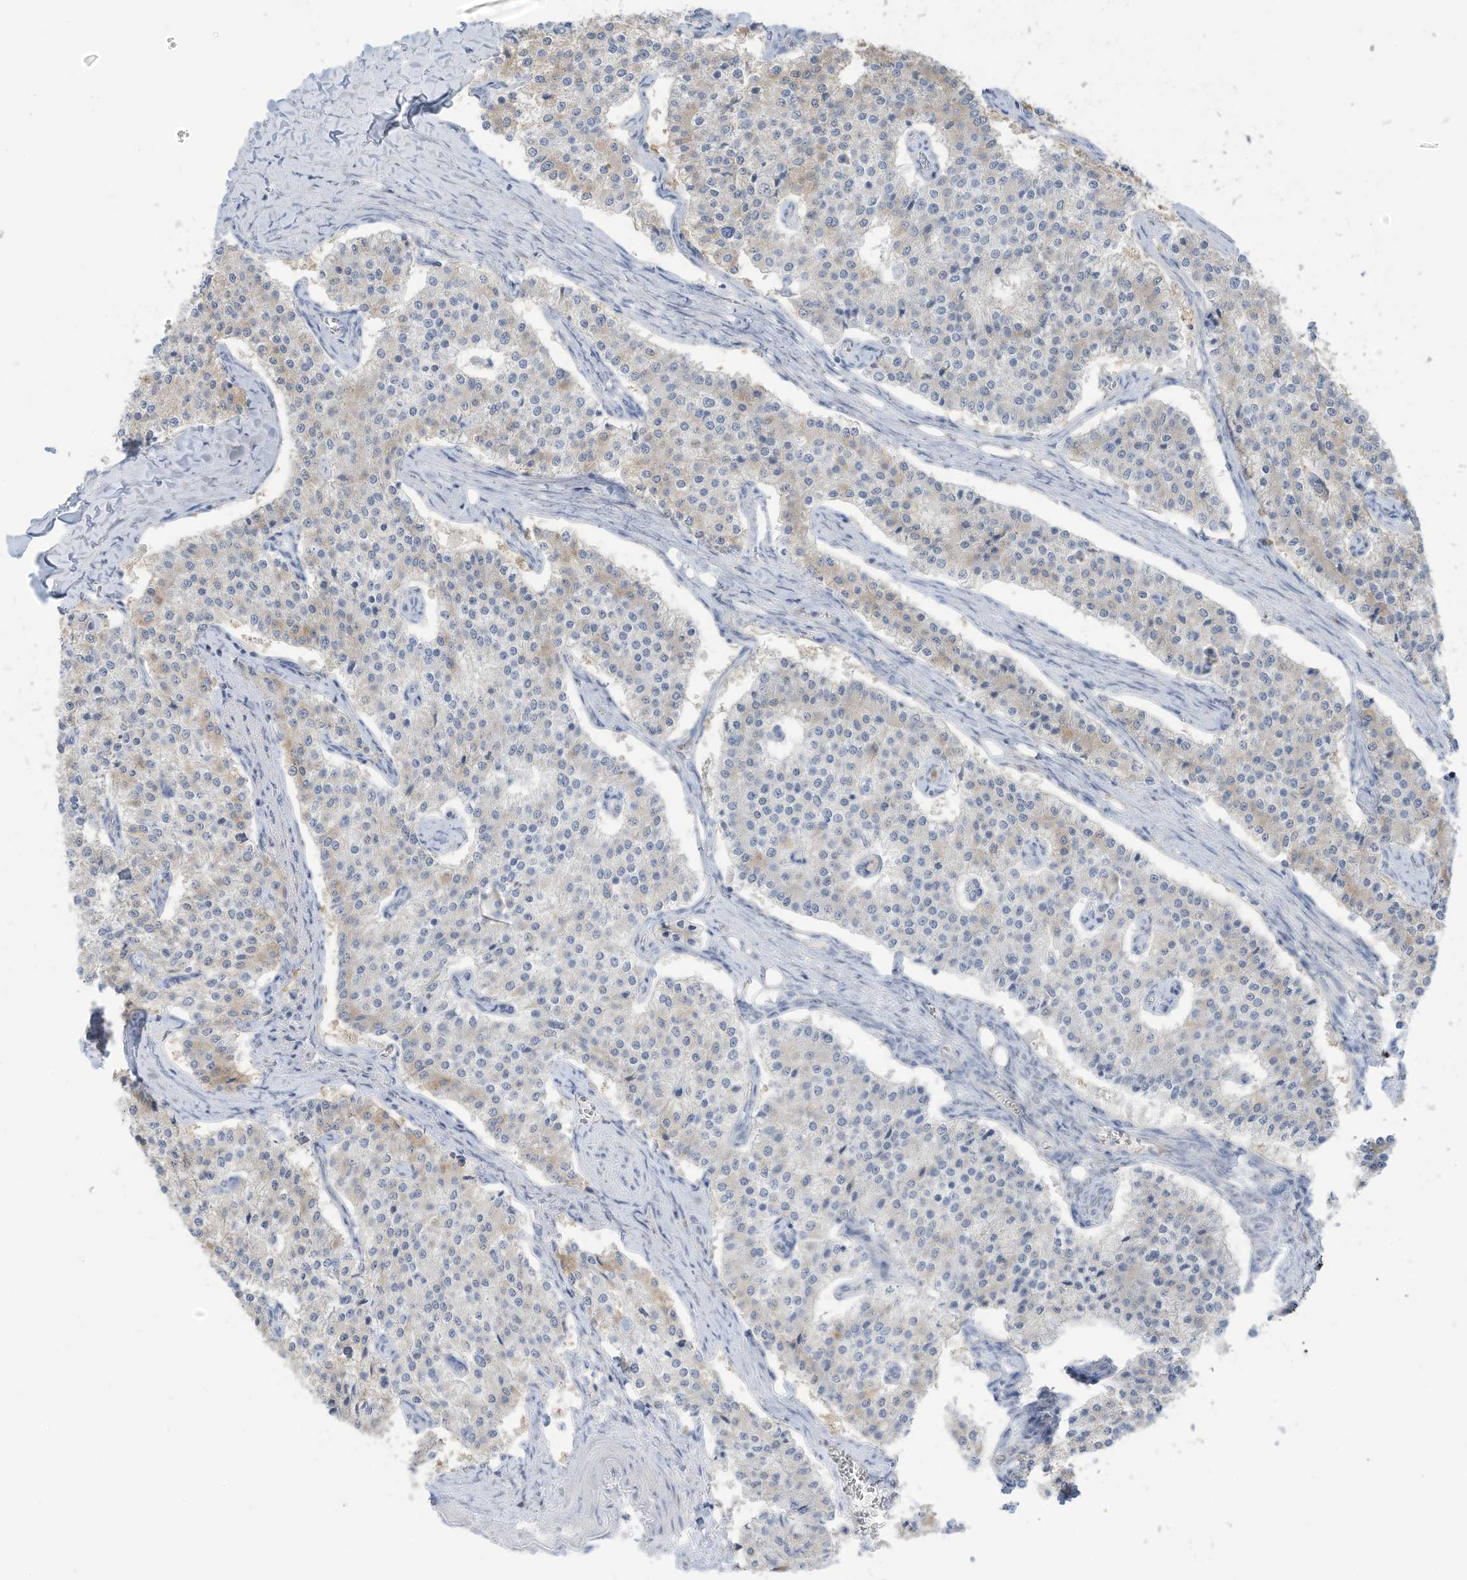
{"staining": {"intensity": "weak", "quantity": "<25%", "location": "cytoplasmic/membranous"}, "tissue": "carcinoid", "cell_type": "Tumor cells", "image_type": "cancer", "snomed": [{"axis": "morphology", "description": "Carcinoid, malignant, NOS"}, {"axis": "topography", "description": "Colon"}], "caption": "High magnification brightfield microscopy of malignant carcinoid stained with DAB (3,3'-diaminobenzidine) (brown) and counterstained with hematoxylin (blue): tumor cells show no significant expression. (Brightfield microscopy of DAB immunohistochemistry (IHC) at high magnification).", "gene": "OGT", "patient": {"sex": "female", "age": 52}}